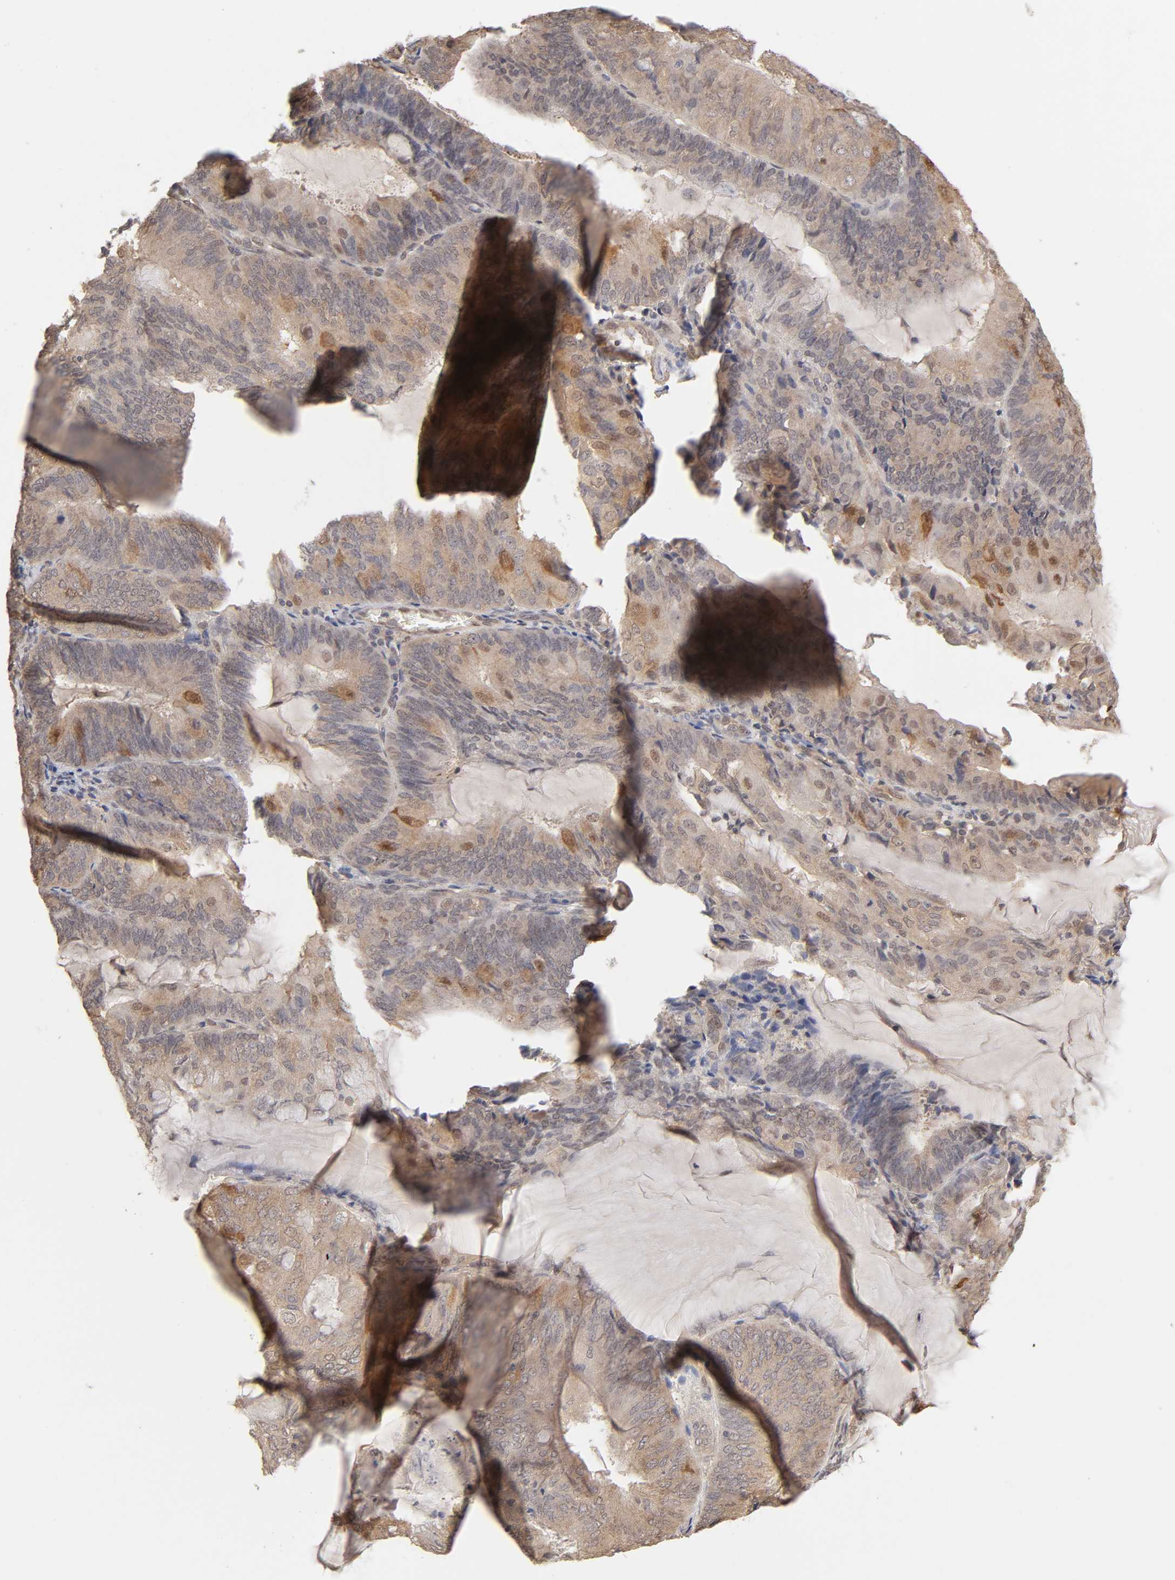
{"staining": {"intensity": "weak", "quantity": ">75%", "location": "cytoplasmic/membranous"}, "tissue": "endometrial cancer", "cell_type": "Tumor cells", "image_type": "cancer", "snomed": [{"axis": "morphology", "description": "Adenocarcinoma, NOS"}, {"axis": "topography", "description": "Endometrium"}], "caption": "Immunohistochemical staining of endometrial cancer (adenocarcinoma) displays low levels of weak cytoplasmic/membranous protein positivity in about >75% of tumor cells.", "gene": "MAPK1", "patient": {"sex": "female", "age": 81}}